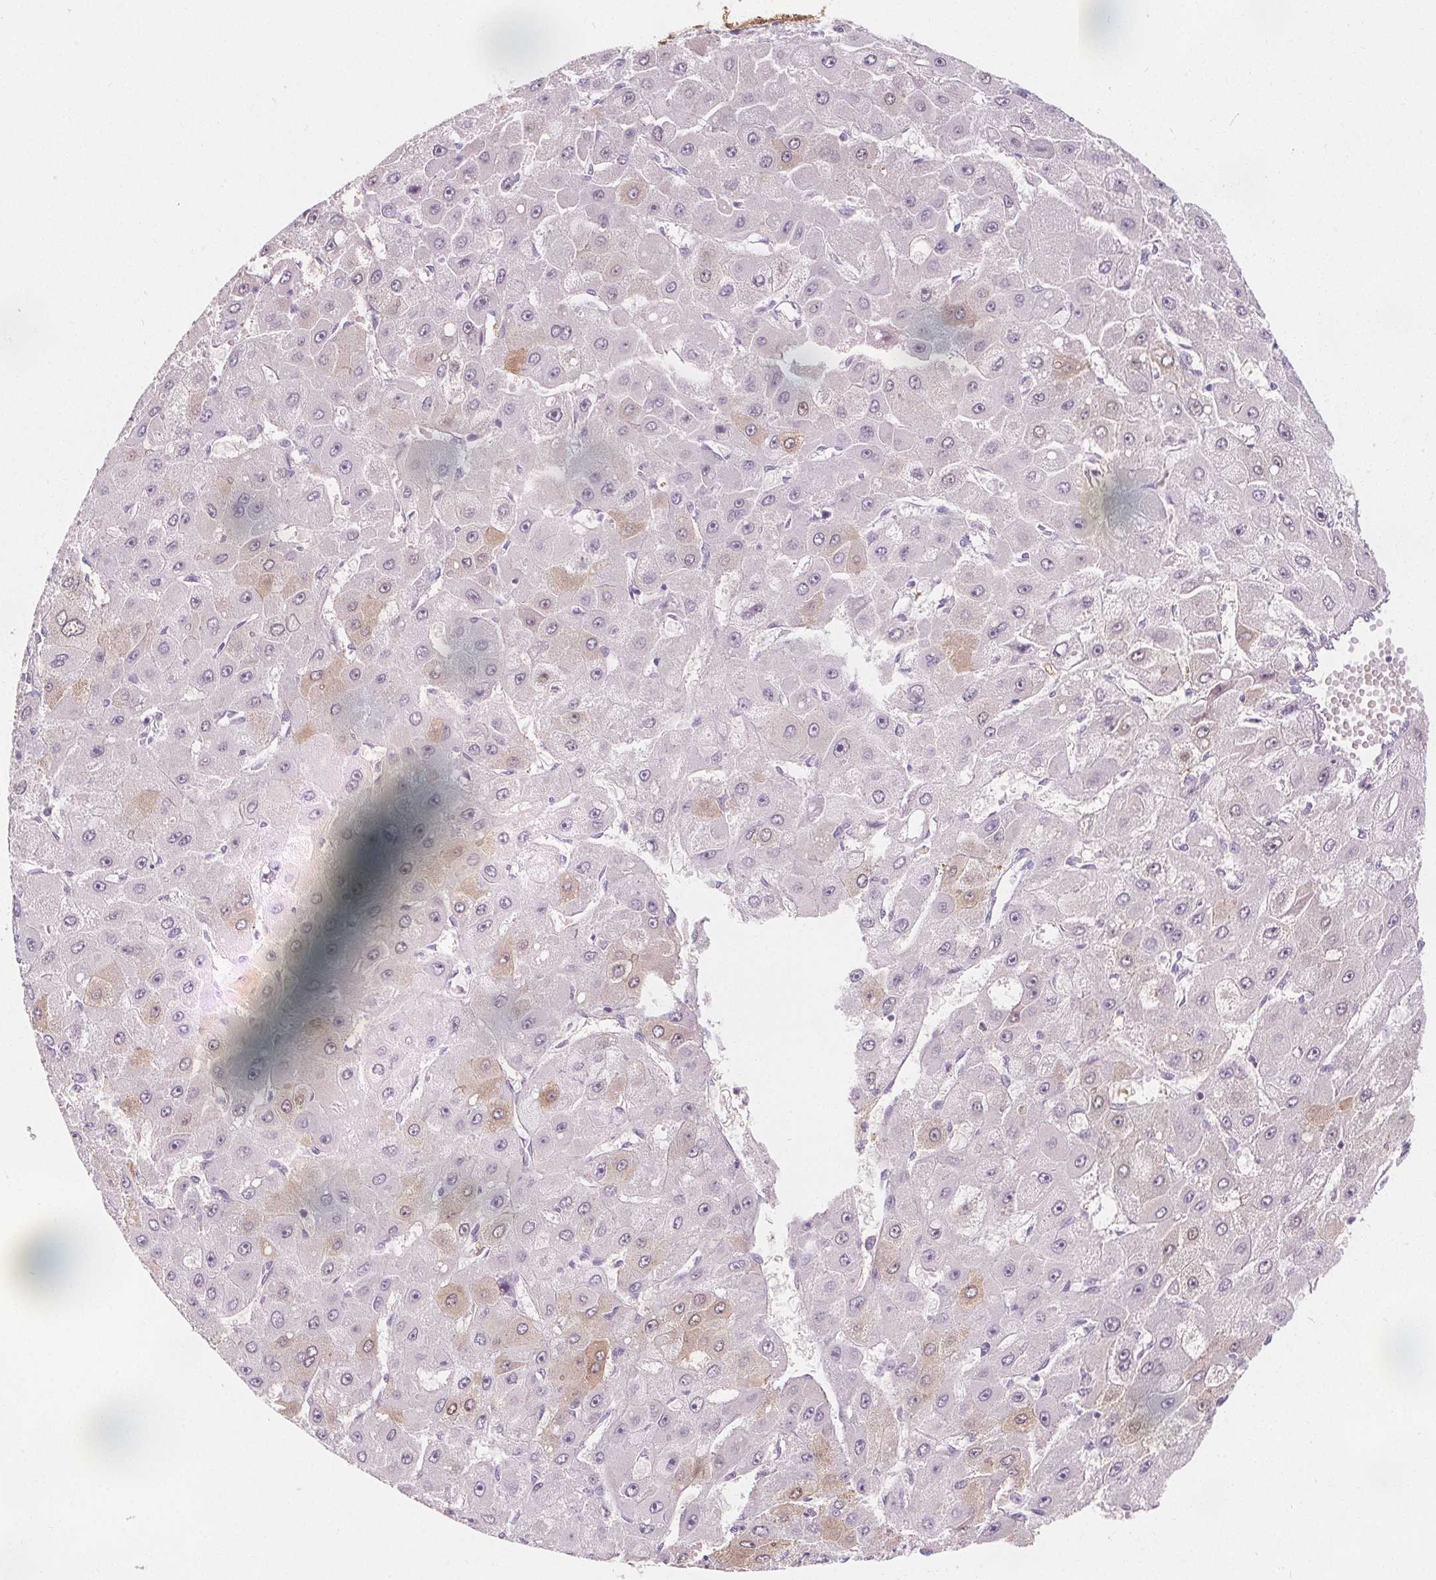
{"staining": {"intensity": "negative", "quantity": "none", "location": "none"}, "tissue": "liver cancer", "cell_type": "Tumor cells", "image_type": "cancer", "snomed": [{"axis": "morphology", "description": "Carcinoma, Hepatocellular, NOS"}, {"axis": "topography", "description": "Liver"}], "caption": "This image is of liver hepatocellular carcinoma stained with IHC to label a protein in brown with the nuclei are counter-stained blue. There is no staining in tumor cells.", "gene": "UGP2", "patient": {"sex": "female", "age": 25}}